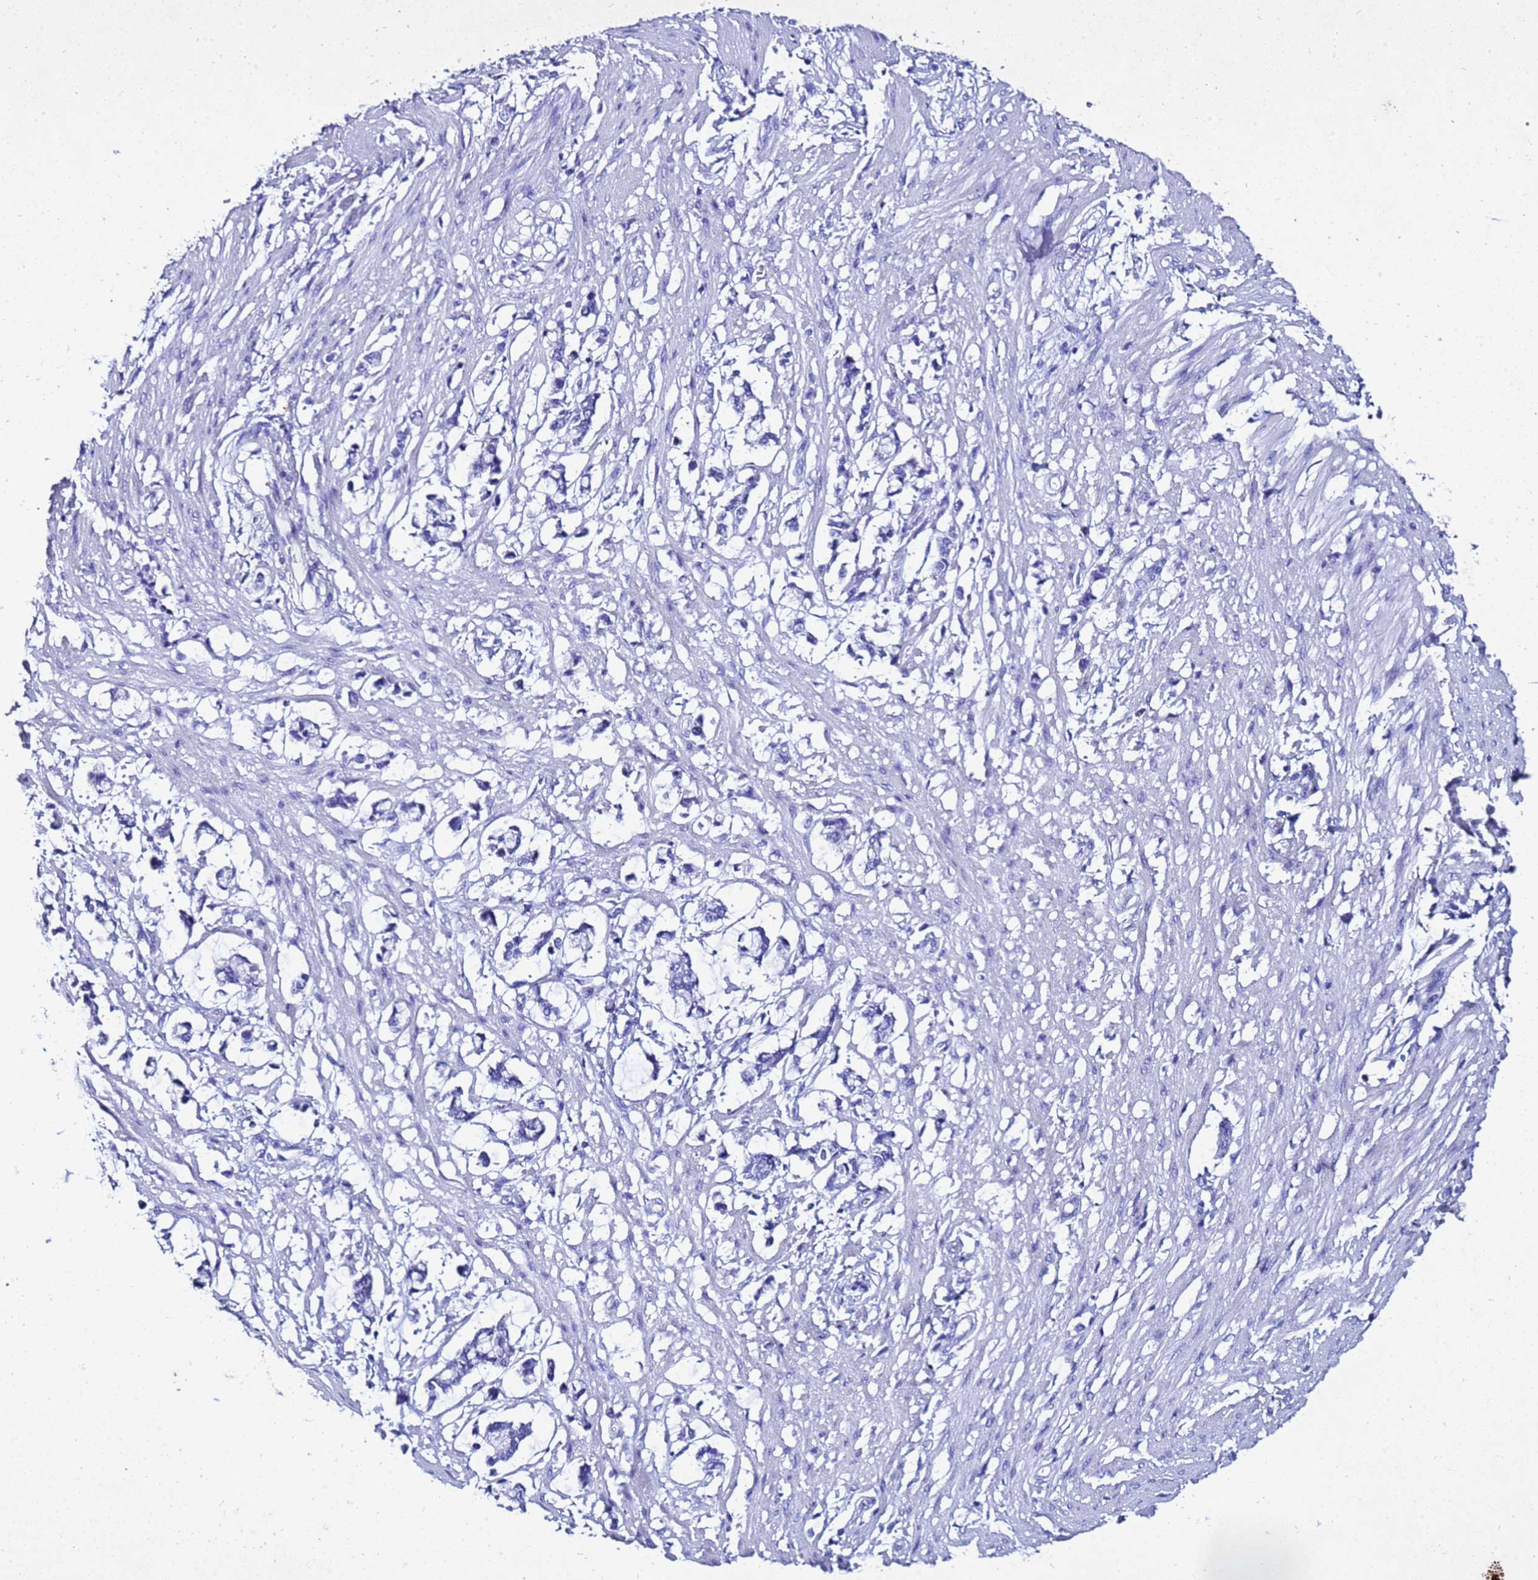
{"staining": {"intensity": "negative", "quantity": "none", "location": "none"}, "tissue": "smooth muscle", "cell_type": "Smooth muscle cells", "image_type": "normal", "snomed": [{"axis": "morphology", "description": "Normal tissue, NOS"}, {"axis": "morphology", "description": "Adenocarcinoma, NOS"}, {"axis": "topography", "description": "Colon"}, {"axis": "topography", "description": "Peripheral nerve tissue"}], "caption": "High power microscopy photomicrograph of an immunohistochemistry (IHC) histopathology image of normal smooth muscle, revealing no significant staining in smooth muscle cells.", "gene": "LIPF", "patient": {"sex": "male", "age": 14}}